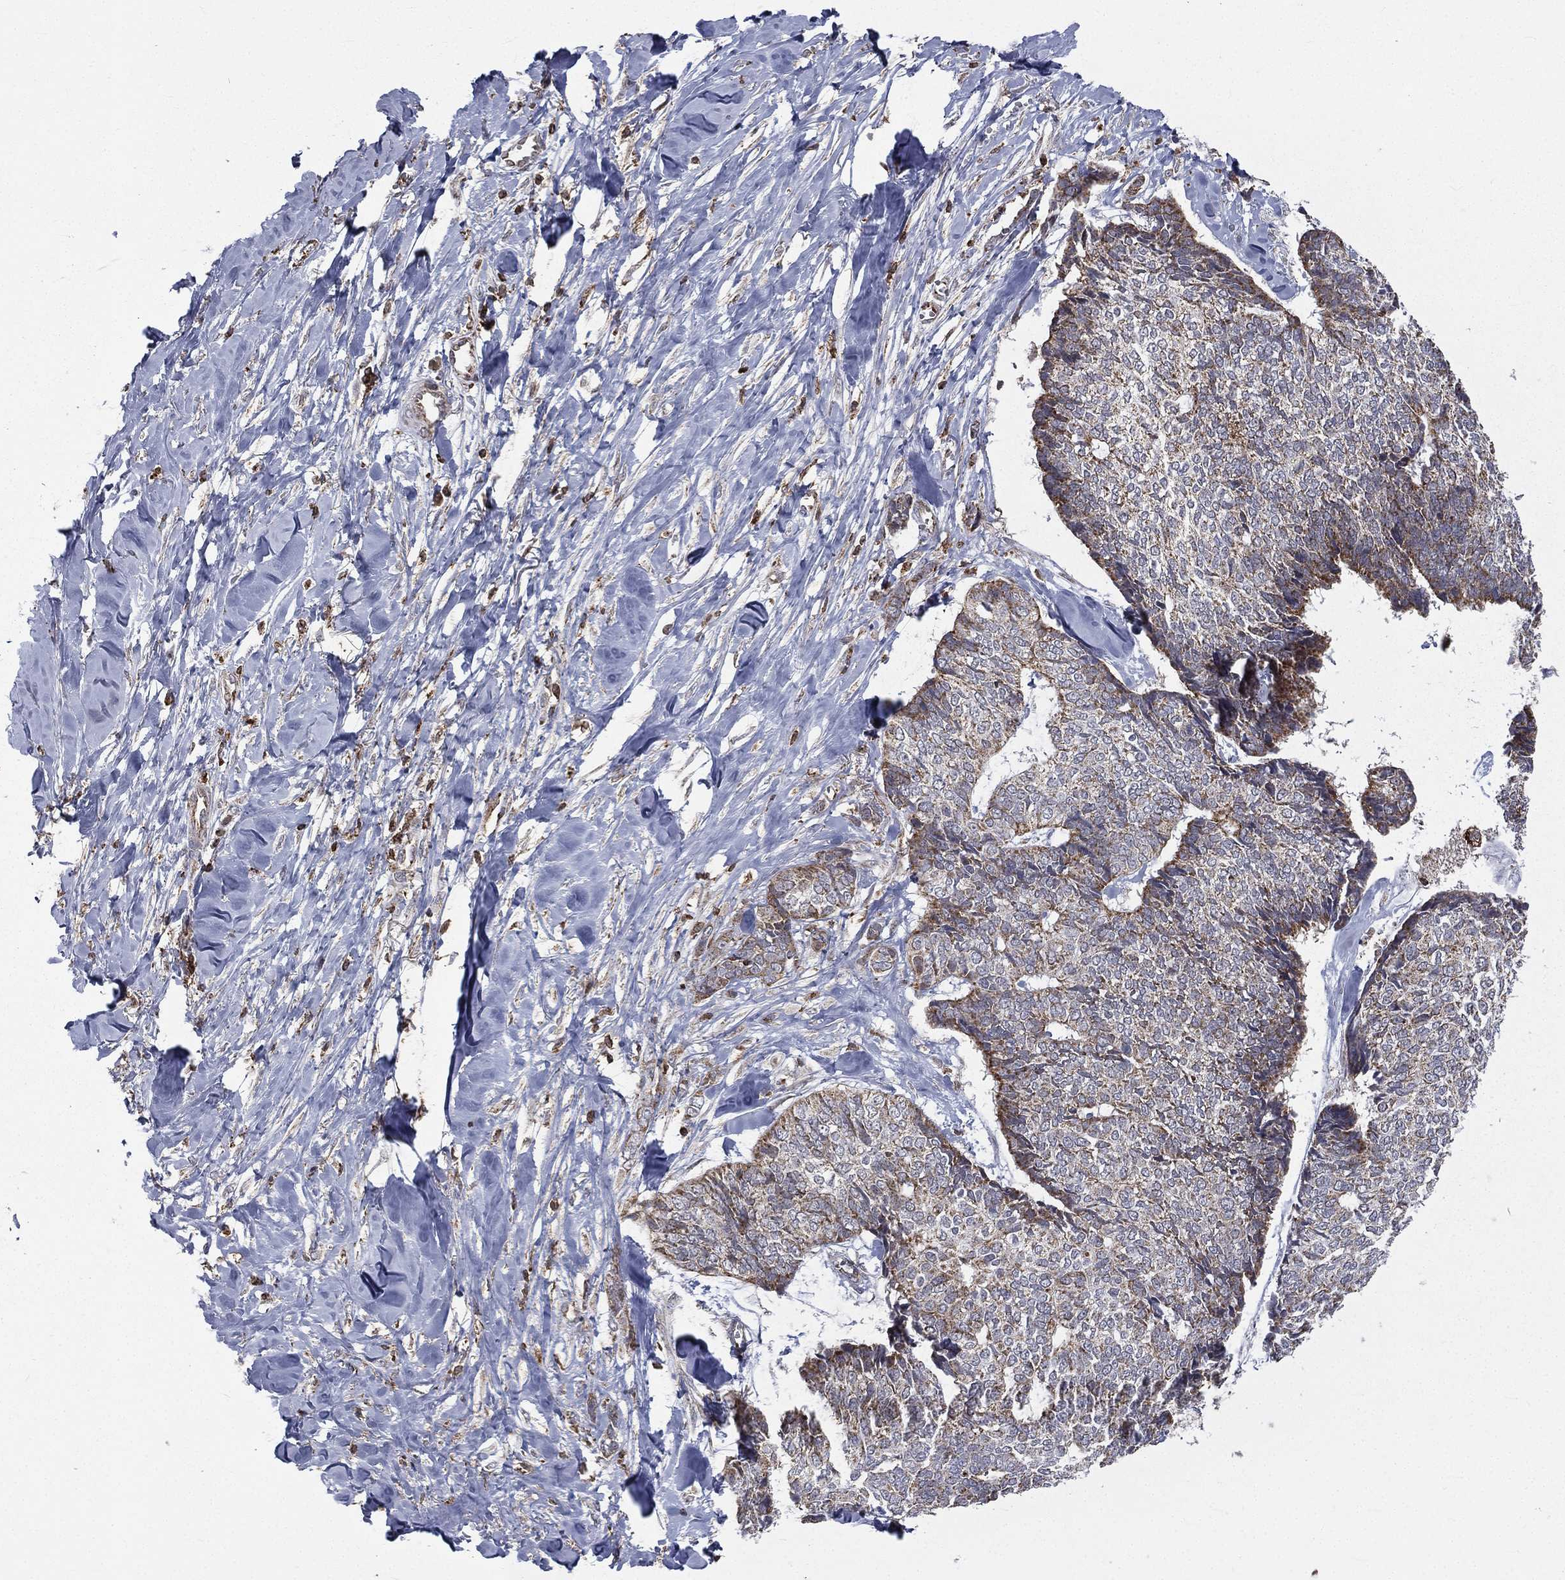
{"staining": {"intensity": "moderate", "quantity": "25%-75%", "location": "cytoplasmic/membranous"}, "tissue": "skin cancer", "cell_type": "Tumor cells", "image_type": "cancer", "snomed": [{"axis": "morphology", "description": "Basal cell carcinoma"}, {"axis": "topography", "description": "Skin"}], "caption": "Tumor cells display medium levels of moderate cytoplasmic/membranous expression in approximately 25%-75% of cells in skin basal cell carcinoma.", "gene": "RIN3", "patient": {"sex": "male", "age": 86}}